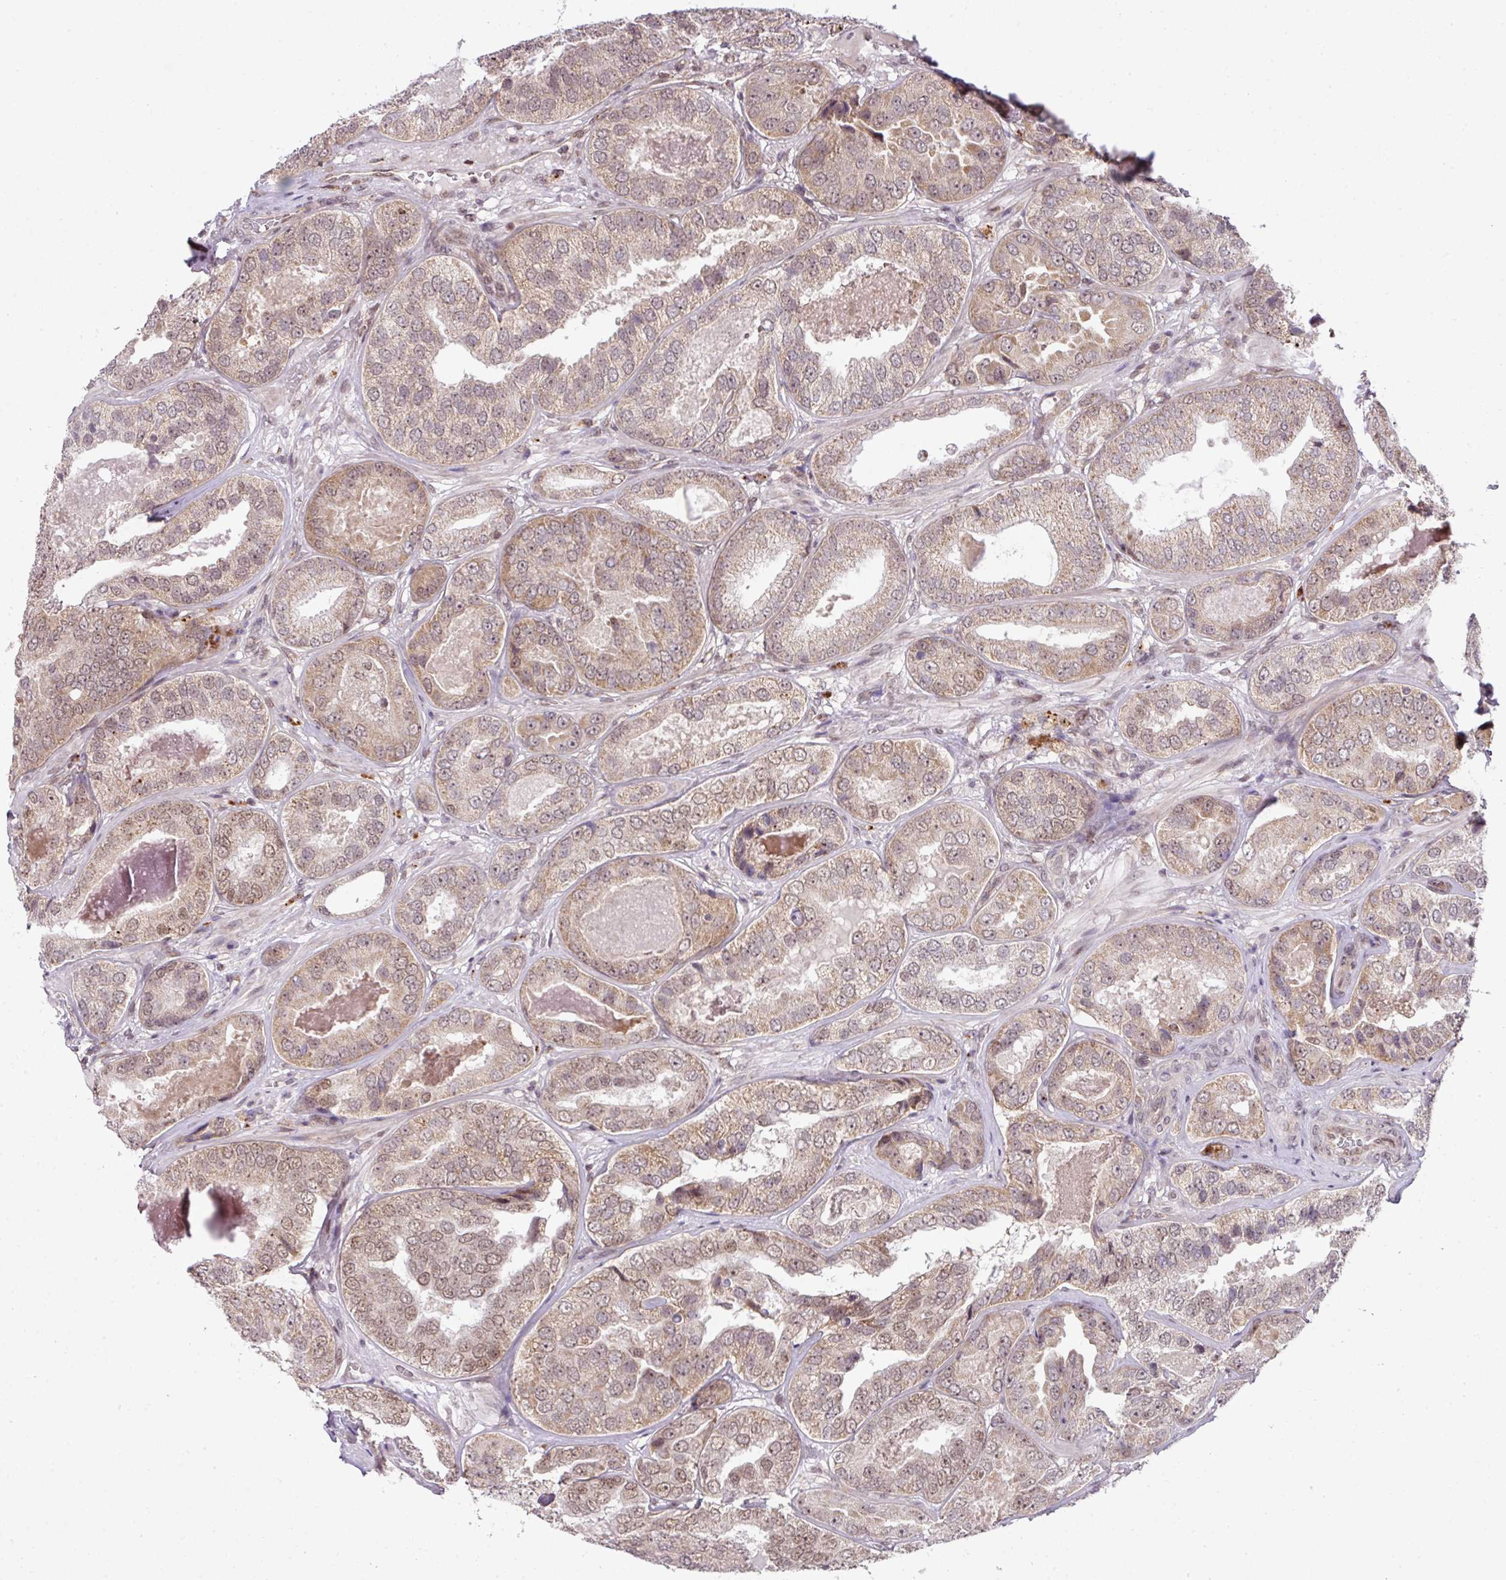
{"staining": {"intensity": "moderate", "quantity": "25%-75%", "location": "cytoplasmic/membranous,nuclear"}, "tissue": "prostate cancer", "cell_type": "Tumor cells", "image_type": "cancer", "snomed": [{"axis": "morphology", "description": "Adenocarcinoma, High grade"}, {"axis": "topography", "description": "Prostate"}], "caption": "Immunohistochemistry (IHC) of prostate adenocarcinoma (high-grade) shows medium levels of moderate cytoplasmic/membranous and nuclear staining in about 25%-75% of tumor cells.", "gene": "PLK1", "patient": {"sex": "male", "age": 63}}